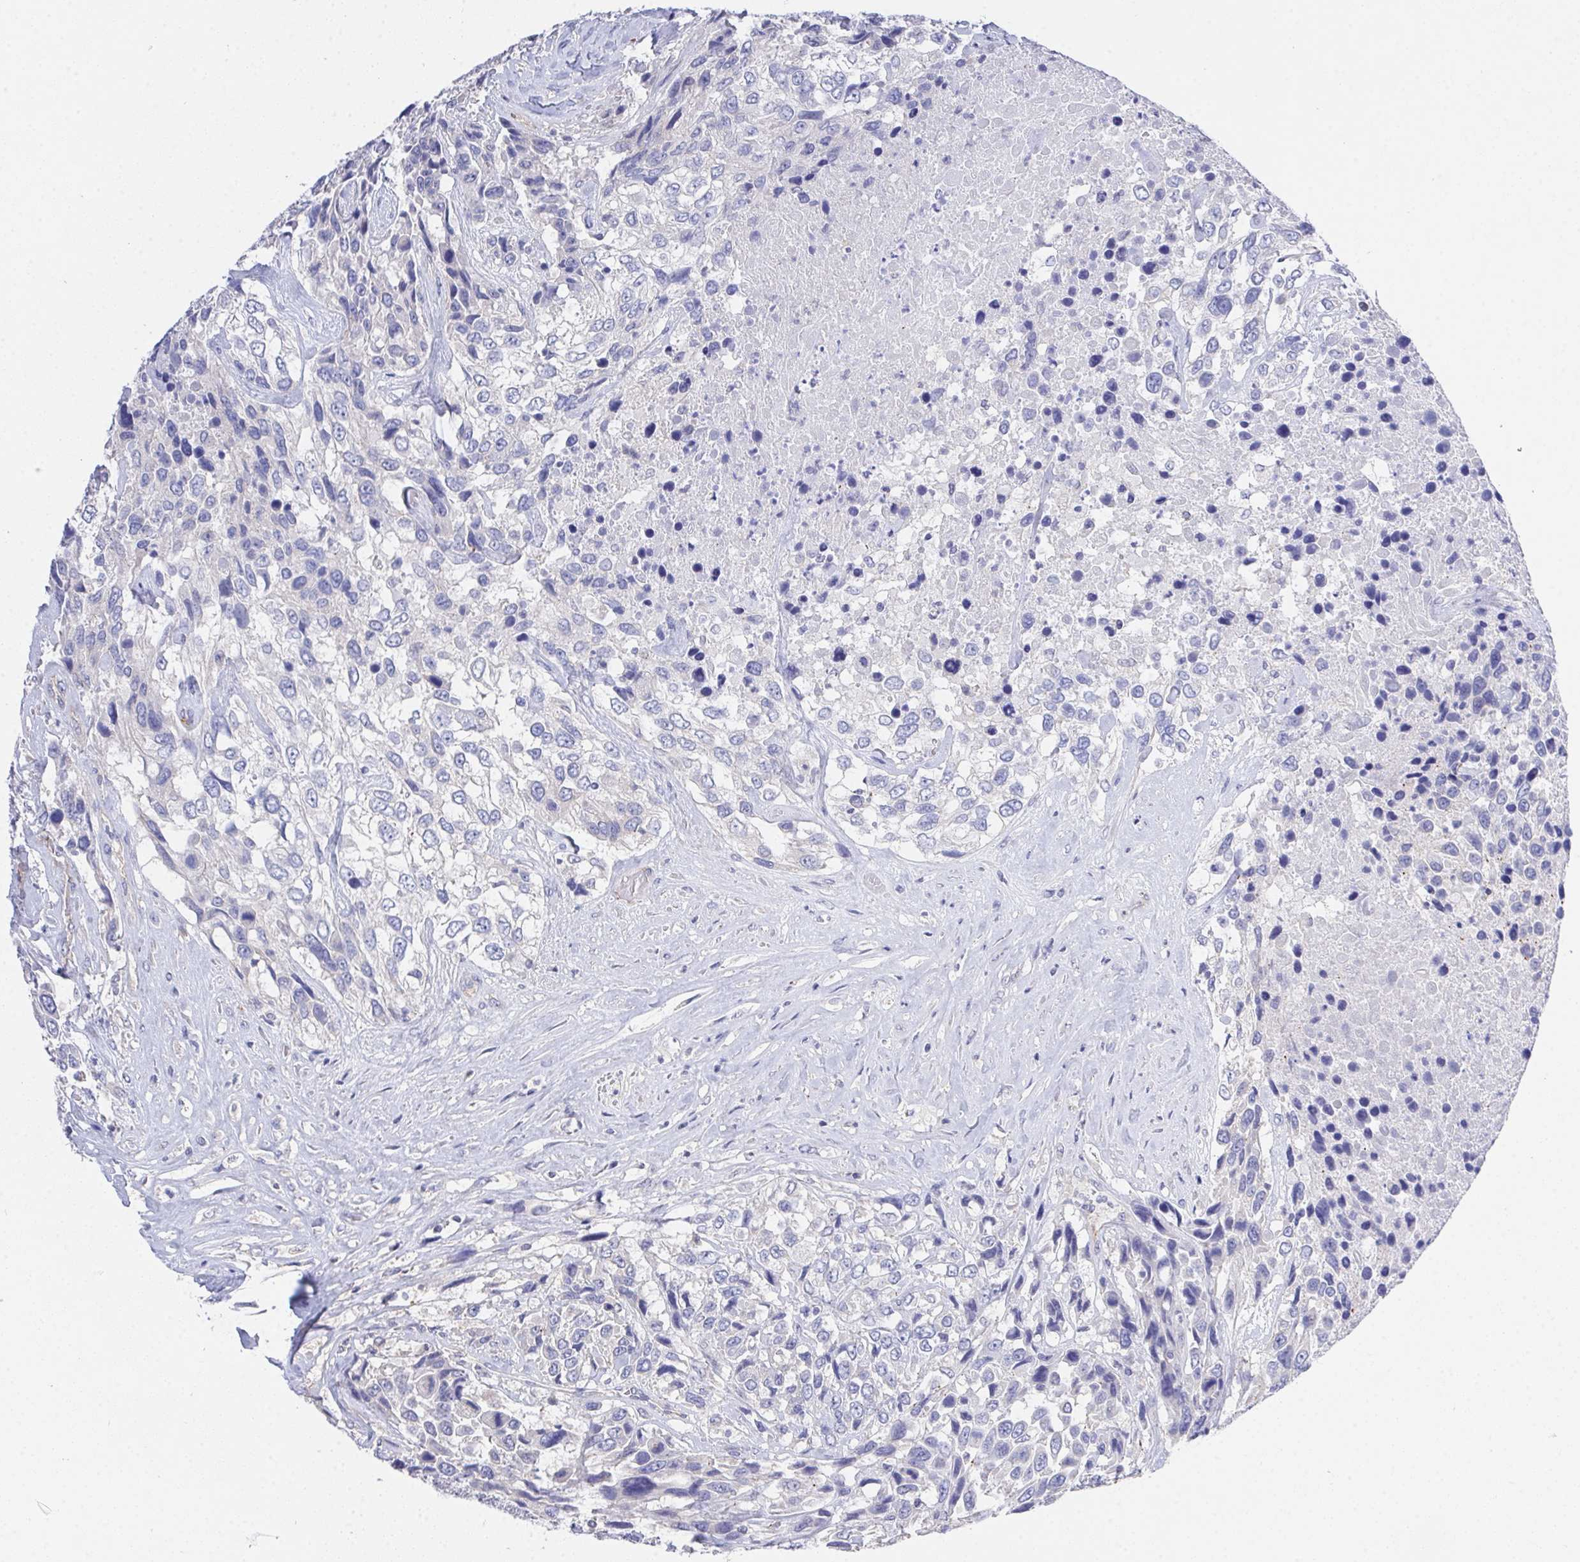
{"staining": {"intensity": "negative", "quantity": "none", "location": "none"}, "tissue": "urothelial cancer", "cell_type": "Tumor cells", "image_type": "cancer", "snomed": [{"axis": "morphology", "description": "Urothelial carcinoma, High grade"}, {"axis": "topography", "description": "Urinary bladder"}], "caption": "This micrograph is of urothelial carcinoma (high-grade) stained with IHC to label a protein in brown with the nuclei are counter-stained blue. There is no expression in tumor cells.", "gene": "PRG3", "patient": {"sex": "female", "age": 70}}